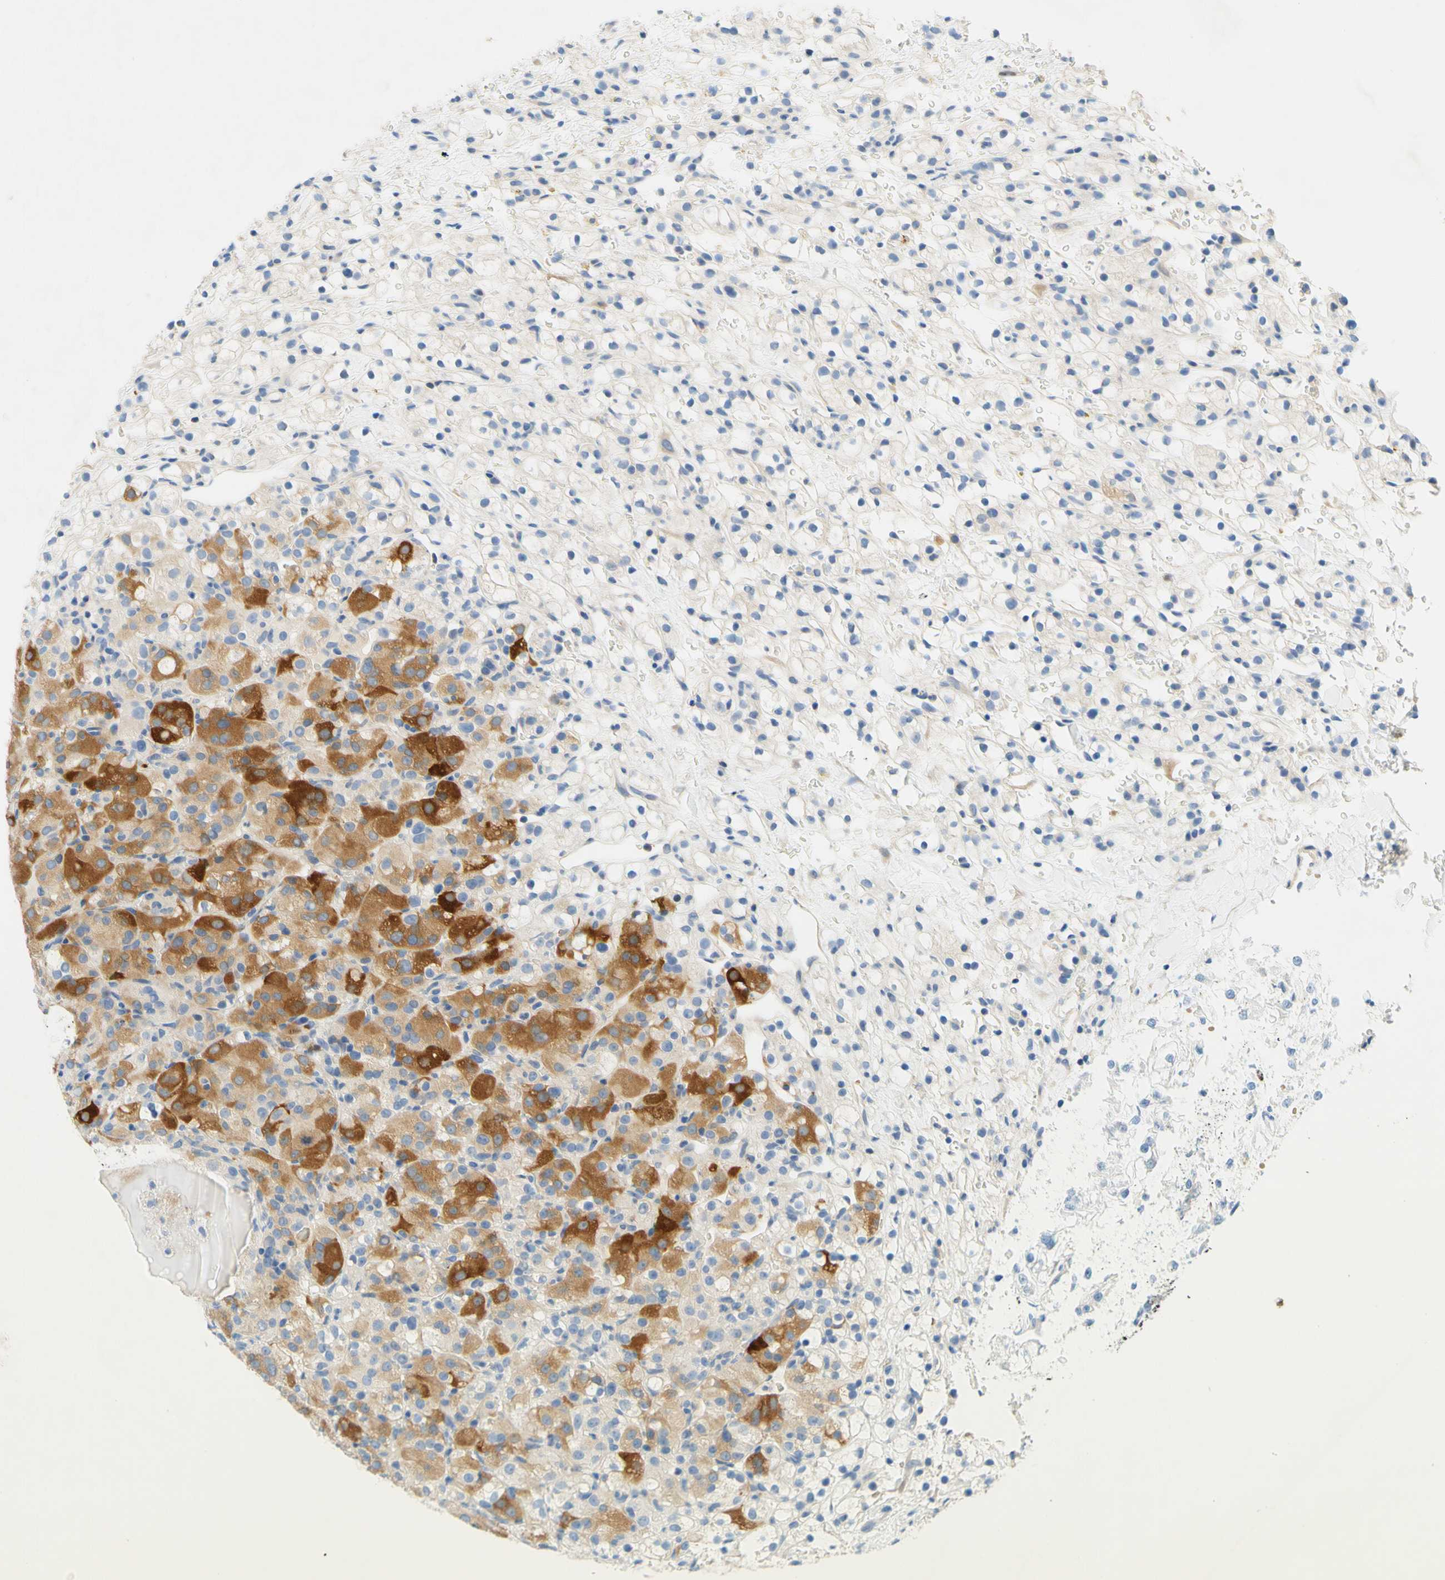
{"staining": {"intensity": "moderate", "quantity": "25%-75%", "location": "cytoplasmic/membranous"}, "tissue": "renal cancer", "cell_type": "Tumor cells", "image_type": "cancer", "snomed": [{"axis": "morphology", "description": "Adenocarcinoma, NOS"}, {"axis": "topography", "description": "Kidney"}], "caption": "Moderate cytoplasmic/membranous staining is present in approximately 25%-75% of tumor cells in renal cancer (adenocarcinoma).", "gene": "ENTREP2", "patient": {"sex": "male", "age": 61}}